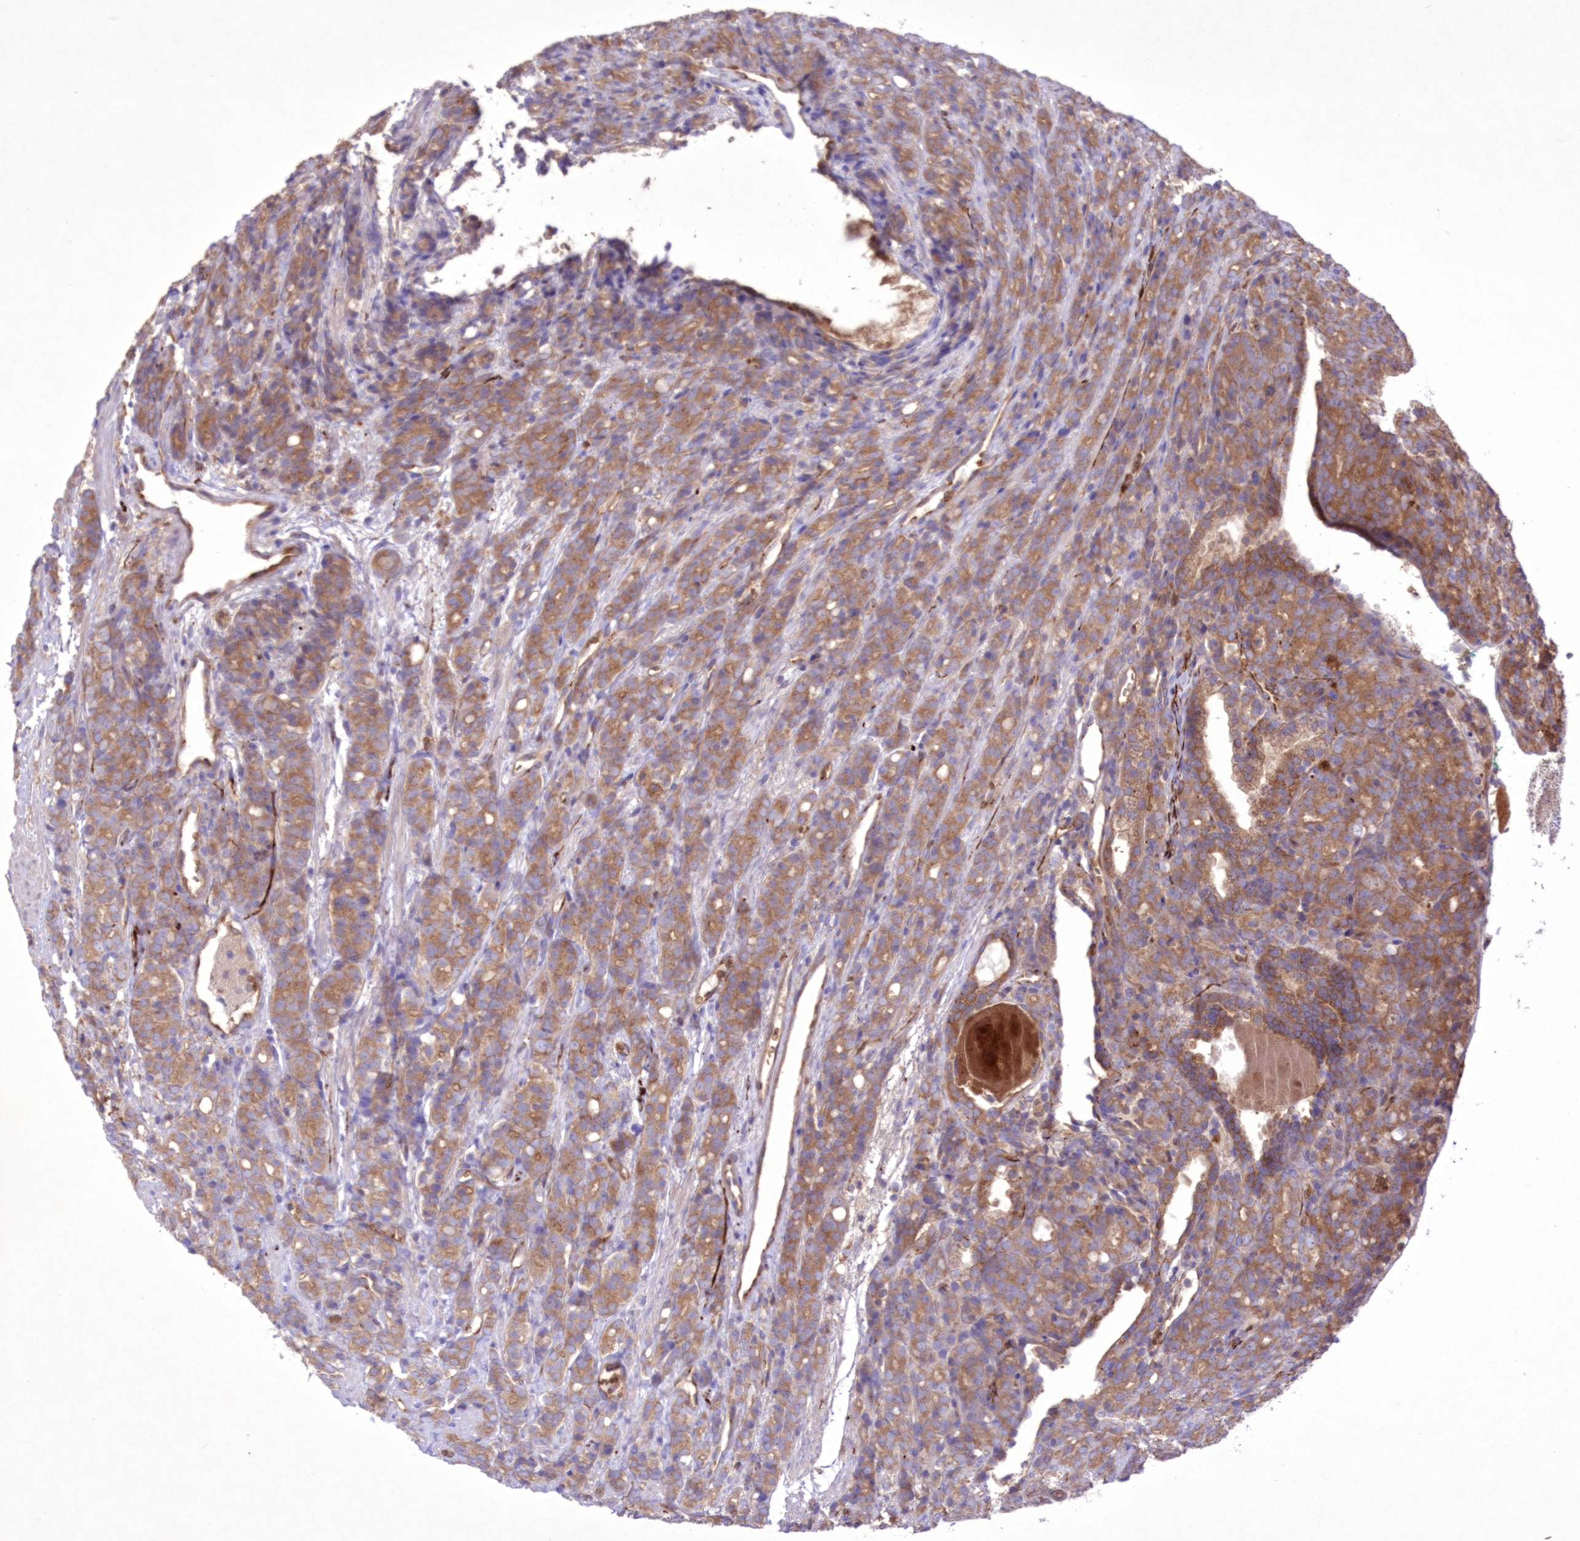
{"staining": {"intensity": "moderate", "quantity": ">75%", "location": "cytoplasmic/membranous"}, "tissue": "prostate cancer", "cell_type": "Tumor cells", "image_type": "cancer", "snomed": [{"axis": "morphology", "description": "Adenocarcinoma, High grade"}, {"axis": "topography", "description": "Prostate"}], "caption": "Immunohistochemistry (IHC) photomicrograph of adenocarcinoma (high-grade) (prostate) stained for a protein (brown), which displays medium levels of moderate cytoplasmic/membranous staining in approximately >75% of tumor cells.", "gene": "FCHO2", "patient": {"sex": "male", "age": 62}}